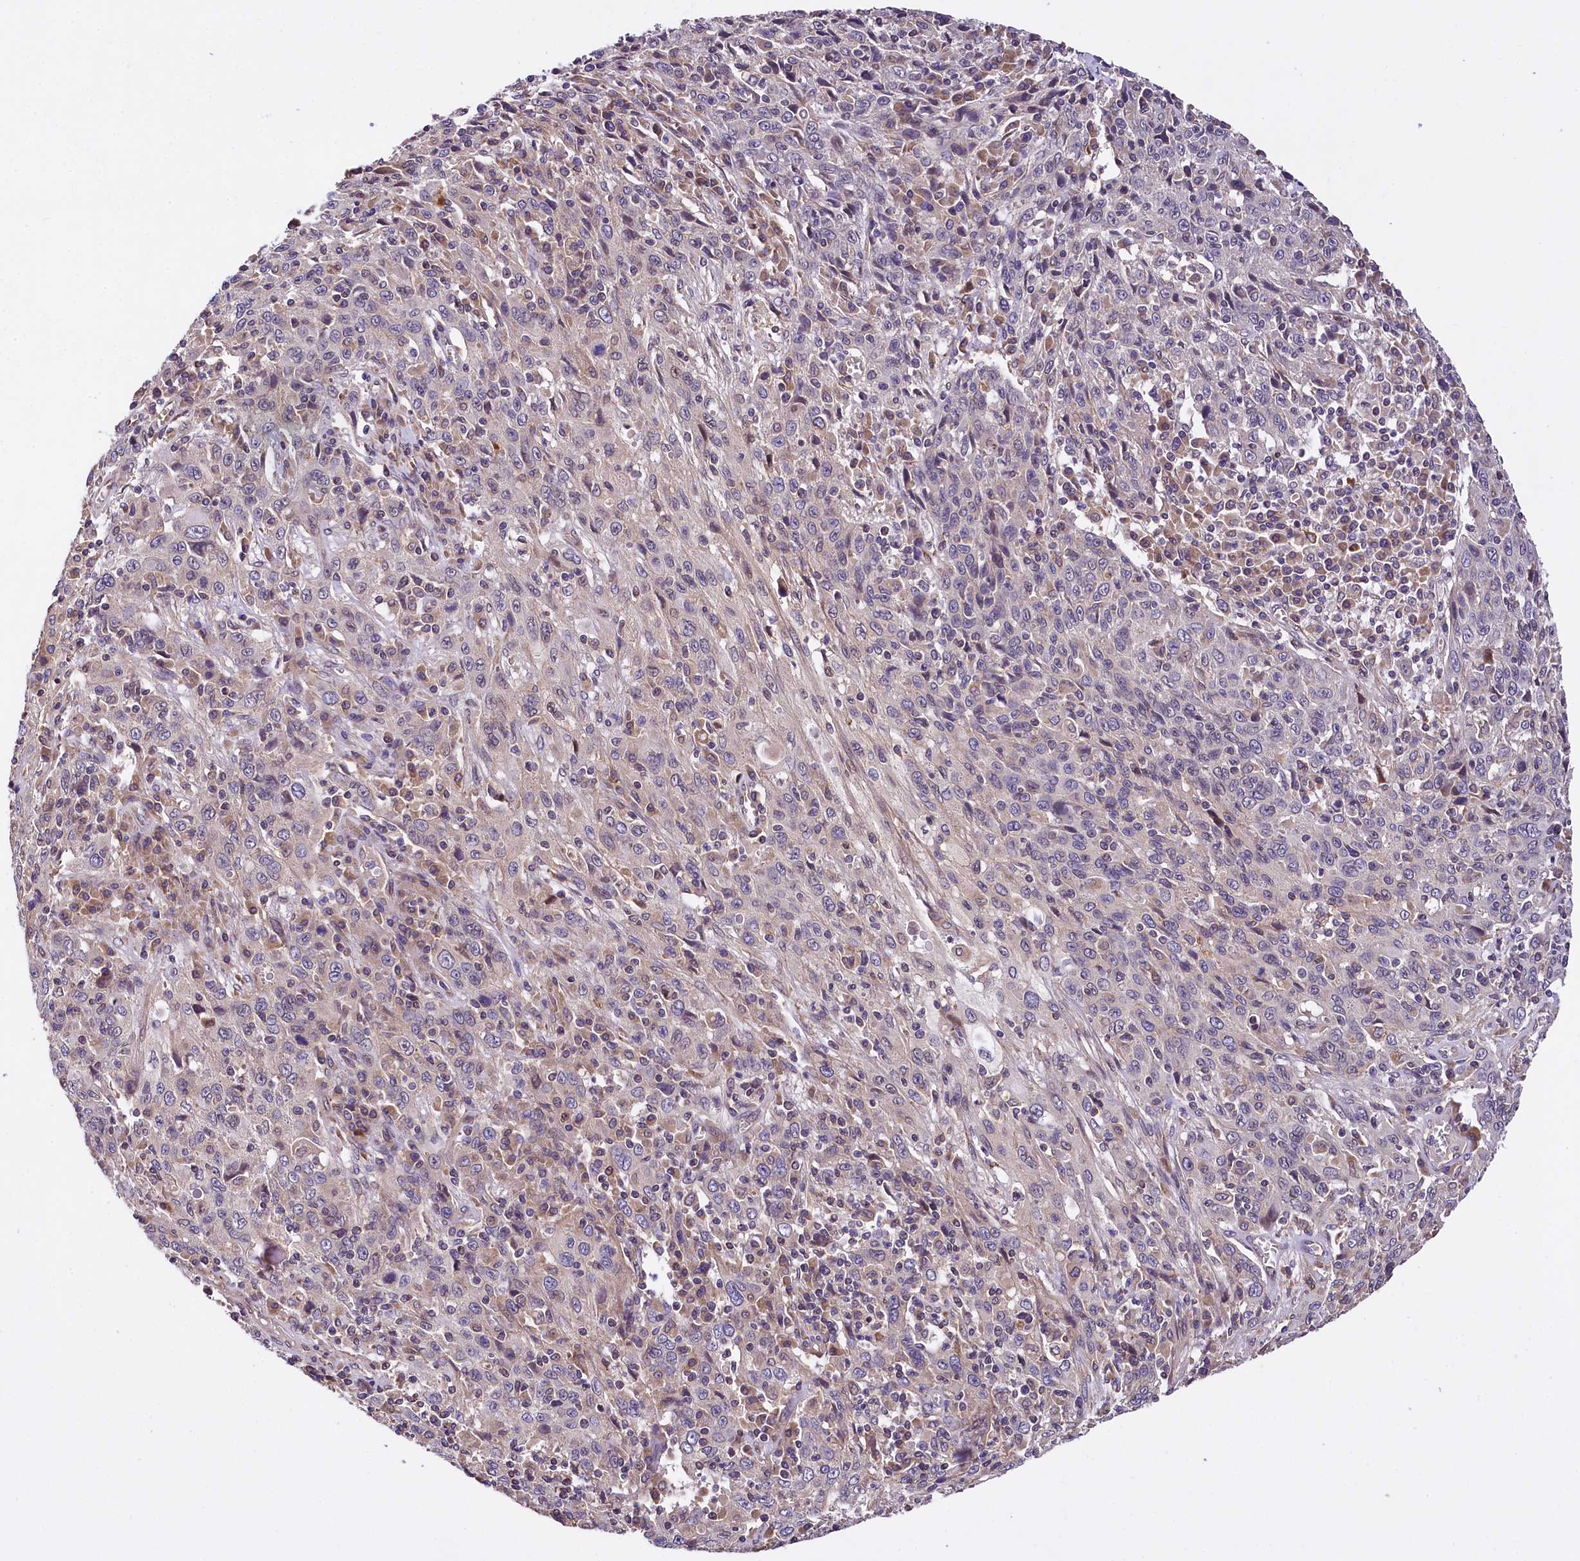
{"staining": {"intensity": "weak", "quantity": "<25%", "location": "cytoplasmic/membranous"}, "tissue": "cervical cancer", "cell_type": "Tumor cells", "image_type": "cancer", "snomed": [{"axis": "morphology", "description": "Squamous cell carcinoma, NOS"}, {"axis": "topography", "description": "Cervix"}], "caption": "This photomicrograph is of squamous cell carcinoma (cervical) stained with immunohistochemistry (IHC) to label a protein in brown with the nuclei are counter-stained blue. There is no expression in tumor cells. Brightfield microscopy of immunohistochemistry stained with DAB (brown) and hematoxylin (blue), captured at high magnification.", "gene": "SUPV3L1", "patient": {"sex": "female", "age": 46}}